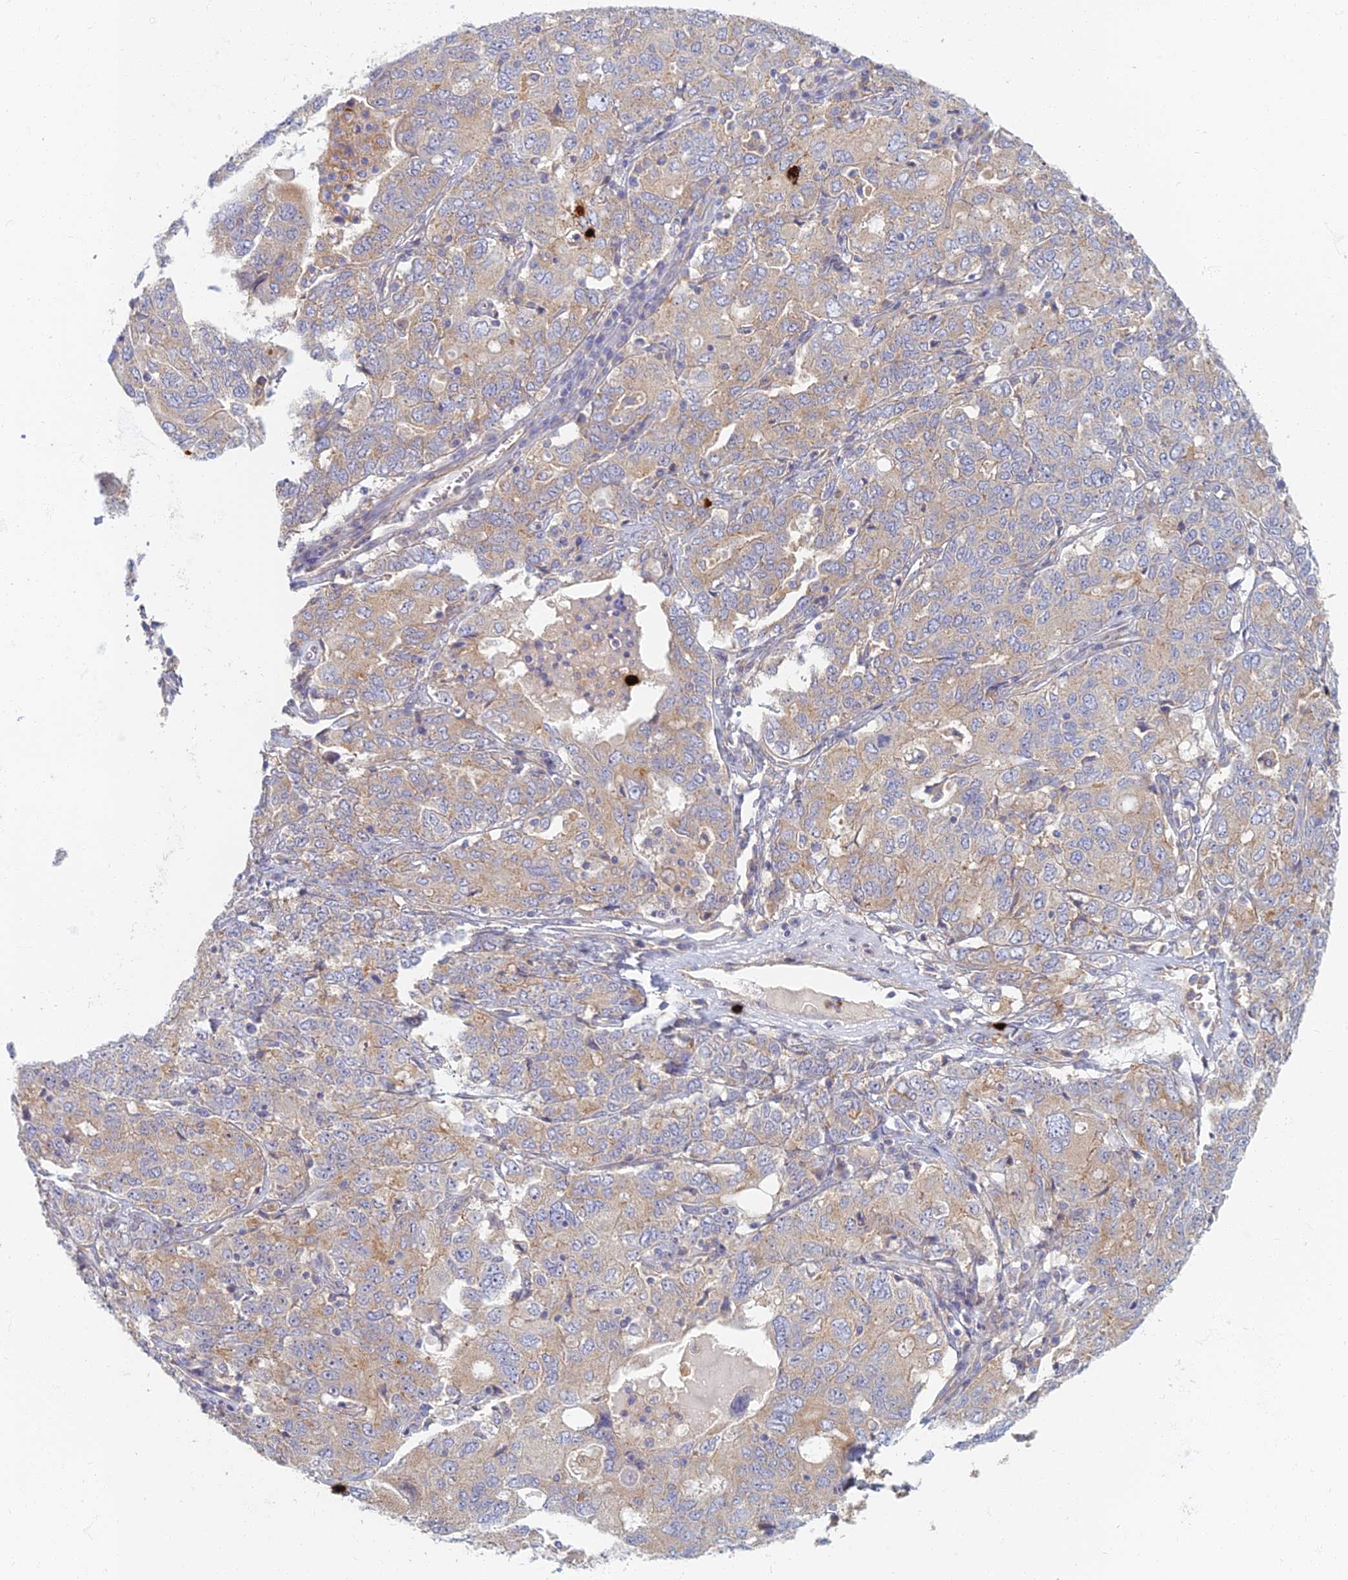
{"staining": {"intensity": "weak", "quantity": "25%-75%", "location": "cytoplasmic/membranous"}, "tissue": "ovarian cancer", "cell_type": "Tumor cells", "image_type": "cancer", "snomed": [{"axis": "morphology", "description": "Carcinoma, endometroid"}, {"axis": "topography", "description": "Ovary"}], "caption": "A histopathology image showing weak cytoplasmic/membranous positivity in approximately 25%-75% of tumor cells in ovarian cancer, as visualized by brown immunohistochemical staining.", "gene": "PROX2", "patient": {"sex": "female", "age": 62}}